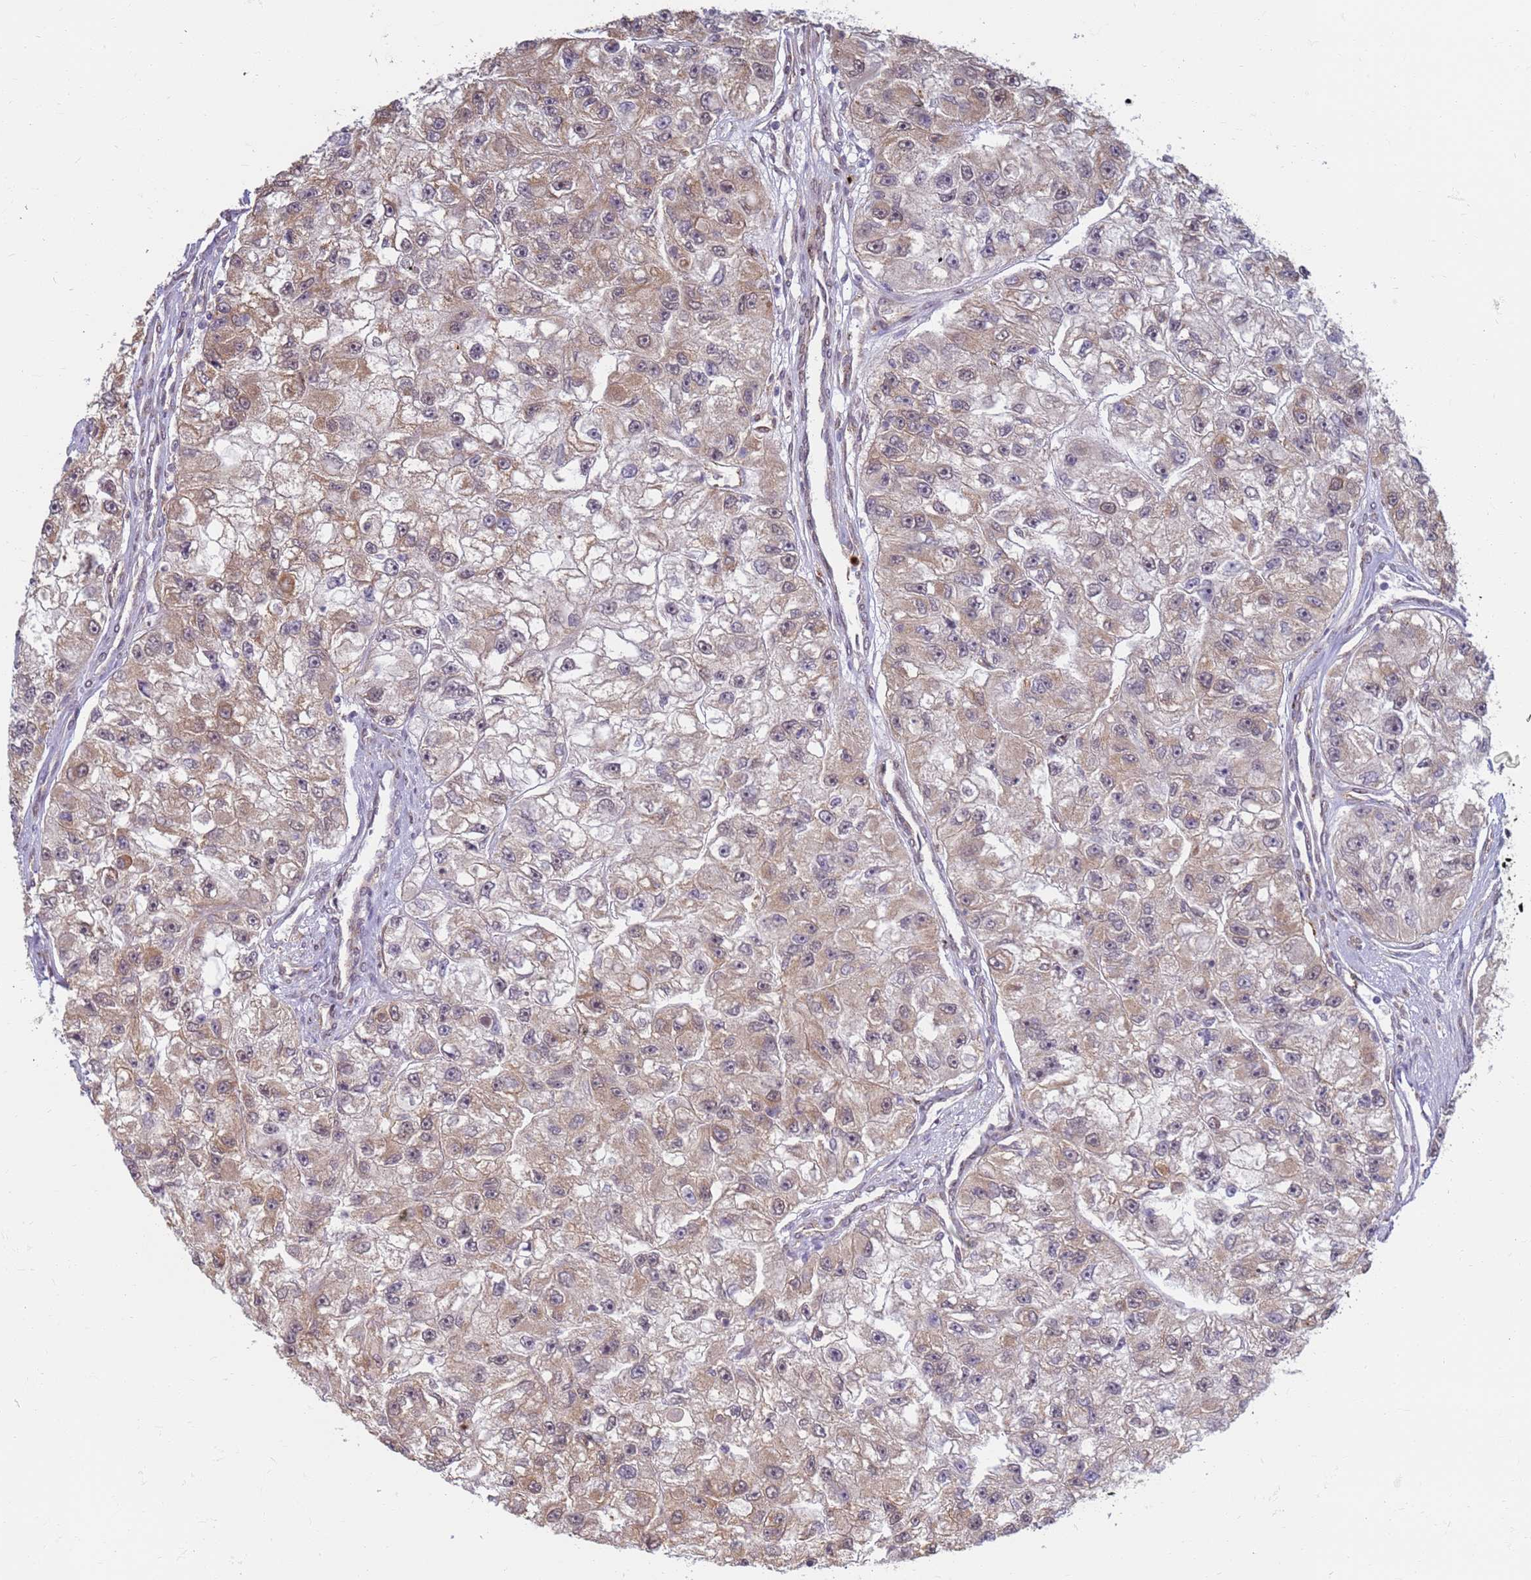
{"staining": {"intensity": "weak", "quantity": "25%-75%", "location": "cytoplasmic/membranous"}, "tissue": "renal cancer", "cell_type": "Tumor cells", "image_type": "cancer", "snomed": [{"axis": "morphology", "description": "Adenocarcinoma, NOS"}, {"axis": "topography", "description": "Kidney"}], "caption": "Human renal adenocarcinoma stained with a brown dye reveals weak cytoplasmic/membranous positive expression in about 25%-75% of tumor cells.", "gene": "CEP170", "patient": {"sex": "male", "age": 63}}